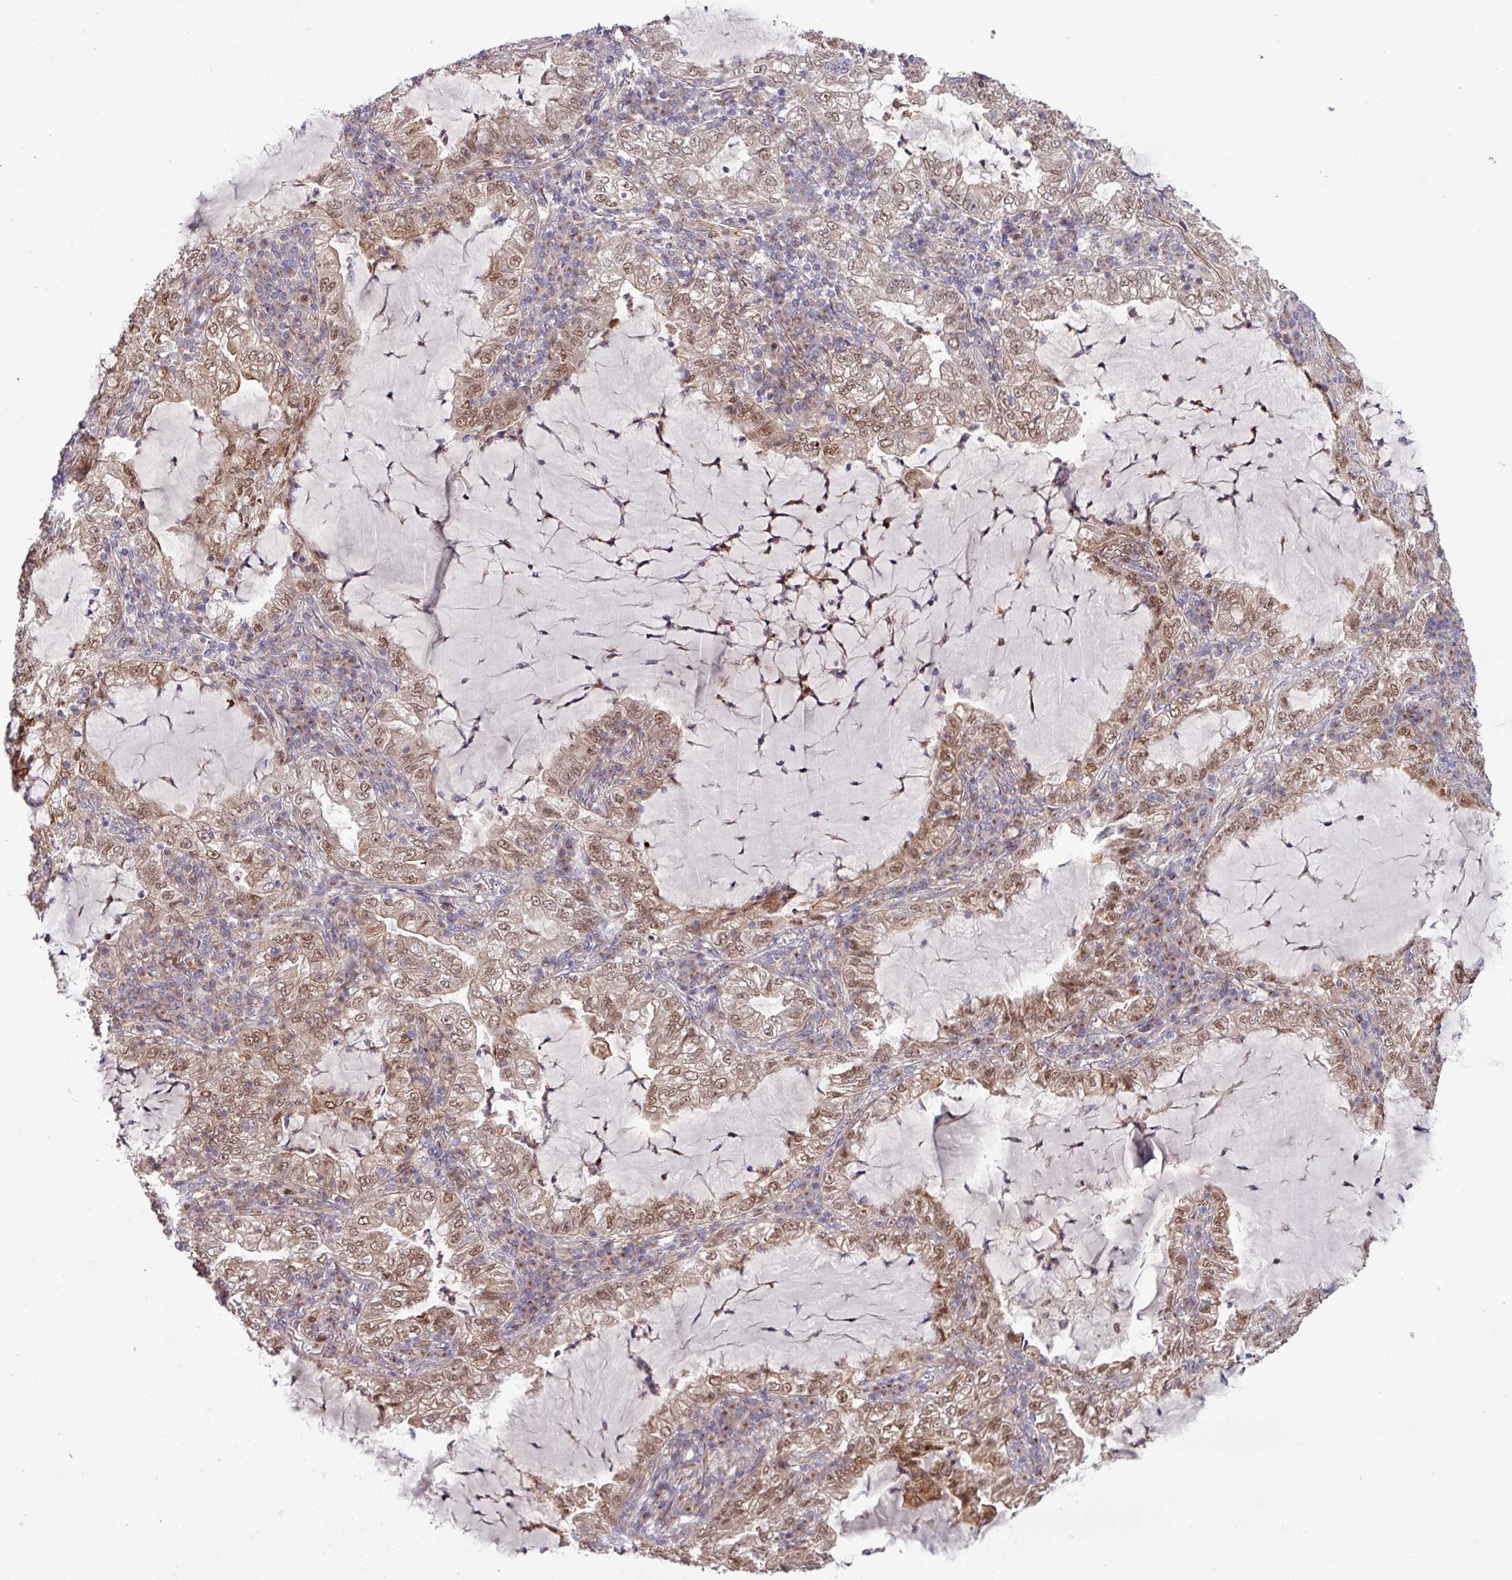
{"staining": {"intensity": "moderate", "quantity": ">75%", "location": "nuclear"}, "tissue": "lung cancer", "cell_type": "Tumor cells", "image_type": "cancer", "snomed": [{"axis": "morphology", "description": "Adenocarcinoma, NOS"}, {"axis": "topography", "description": "Lung"}], "caption": "An immunohistochemistry histopathology image of tumor tissue is shown. Protein staining in brown highlights moderate nuclear positivity in lung cancer (adenocarcinoma) within tumor cells.", "gene": "CNTRL", "patient": {"sex": "female", "age": 73}}